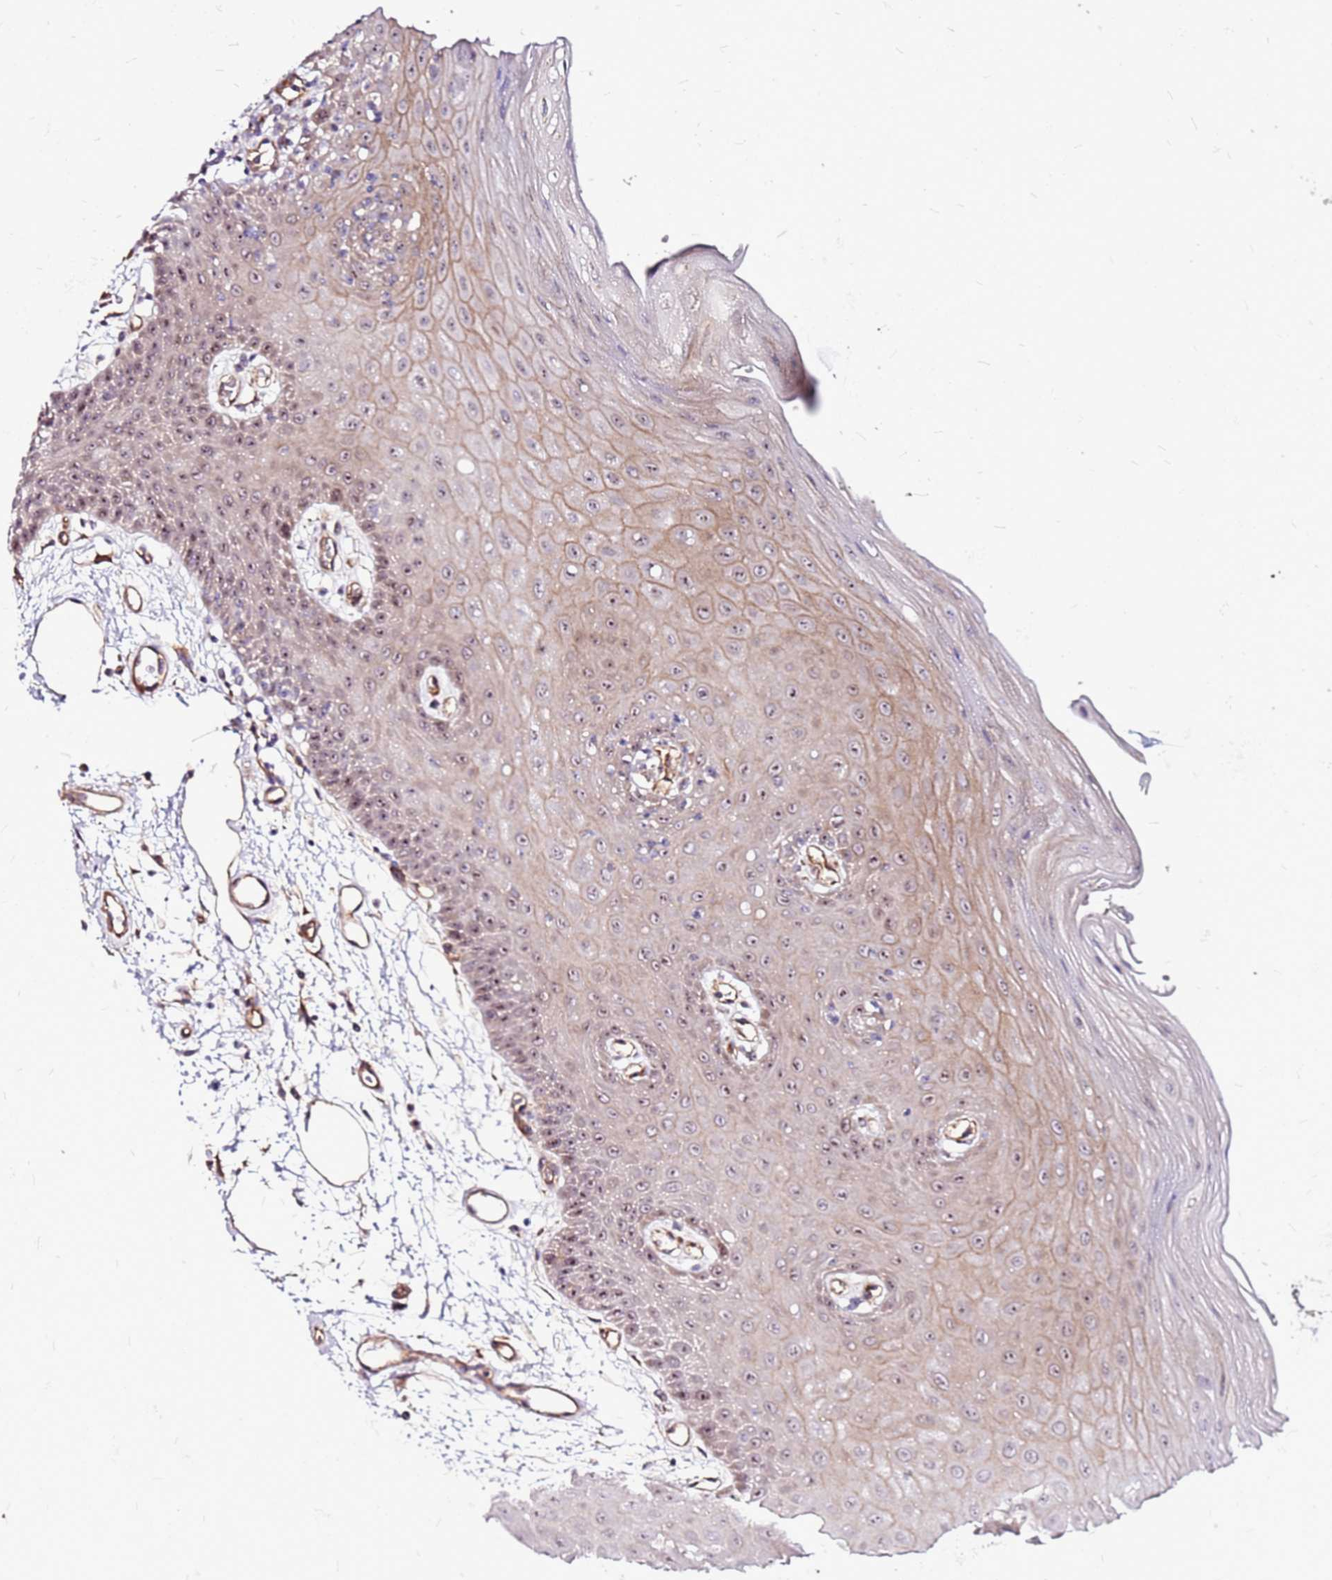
{"staining": {"intensity": "moderate", "quantity": "25%-75%", "location": "cytoplasmic/membranous,nuclear"}, "tissue": "oral mucosa", "cell_type": "Squamous epithelial cells", "image_type": "normal", "snomed": [{"axis": "morphology", "description": "Normal tissue, NOS"}, {"axis": "topography", "description": "Oral tissue"}, {"axis": "topography", "description": "Tounge, NOS"}], "caption": "Approximately 25%-75% of squamous epithelial cells in benign oral mucosa show moderate cytoplasmic/membranous,nuclear protein expression as visualized by brown immunohistochemical staining.", "gene": "TOPAZ1", "patient": {"sex": "female", "age": 59}}